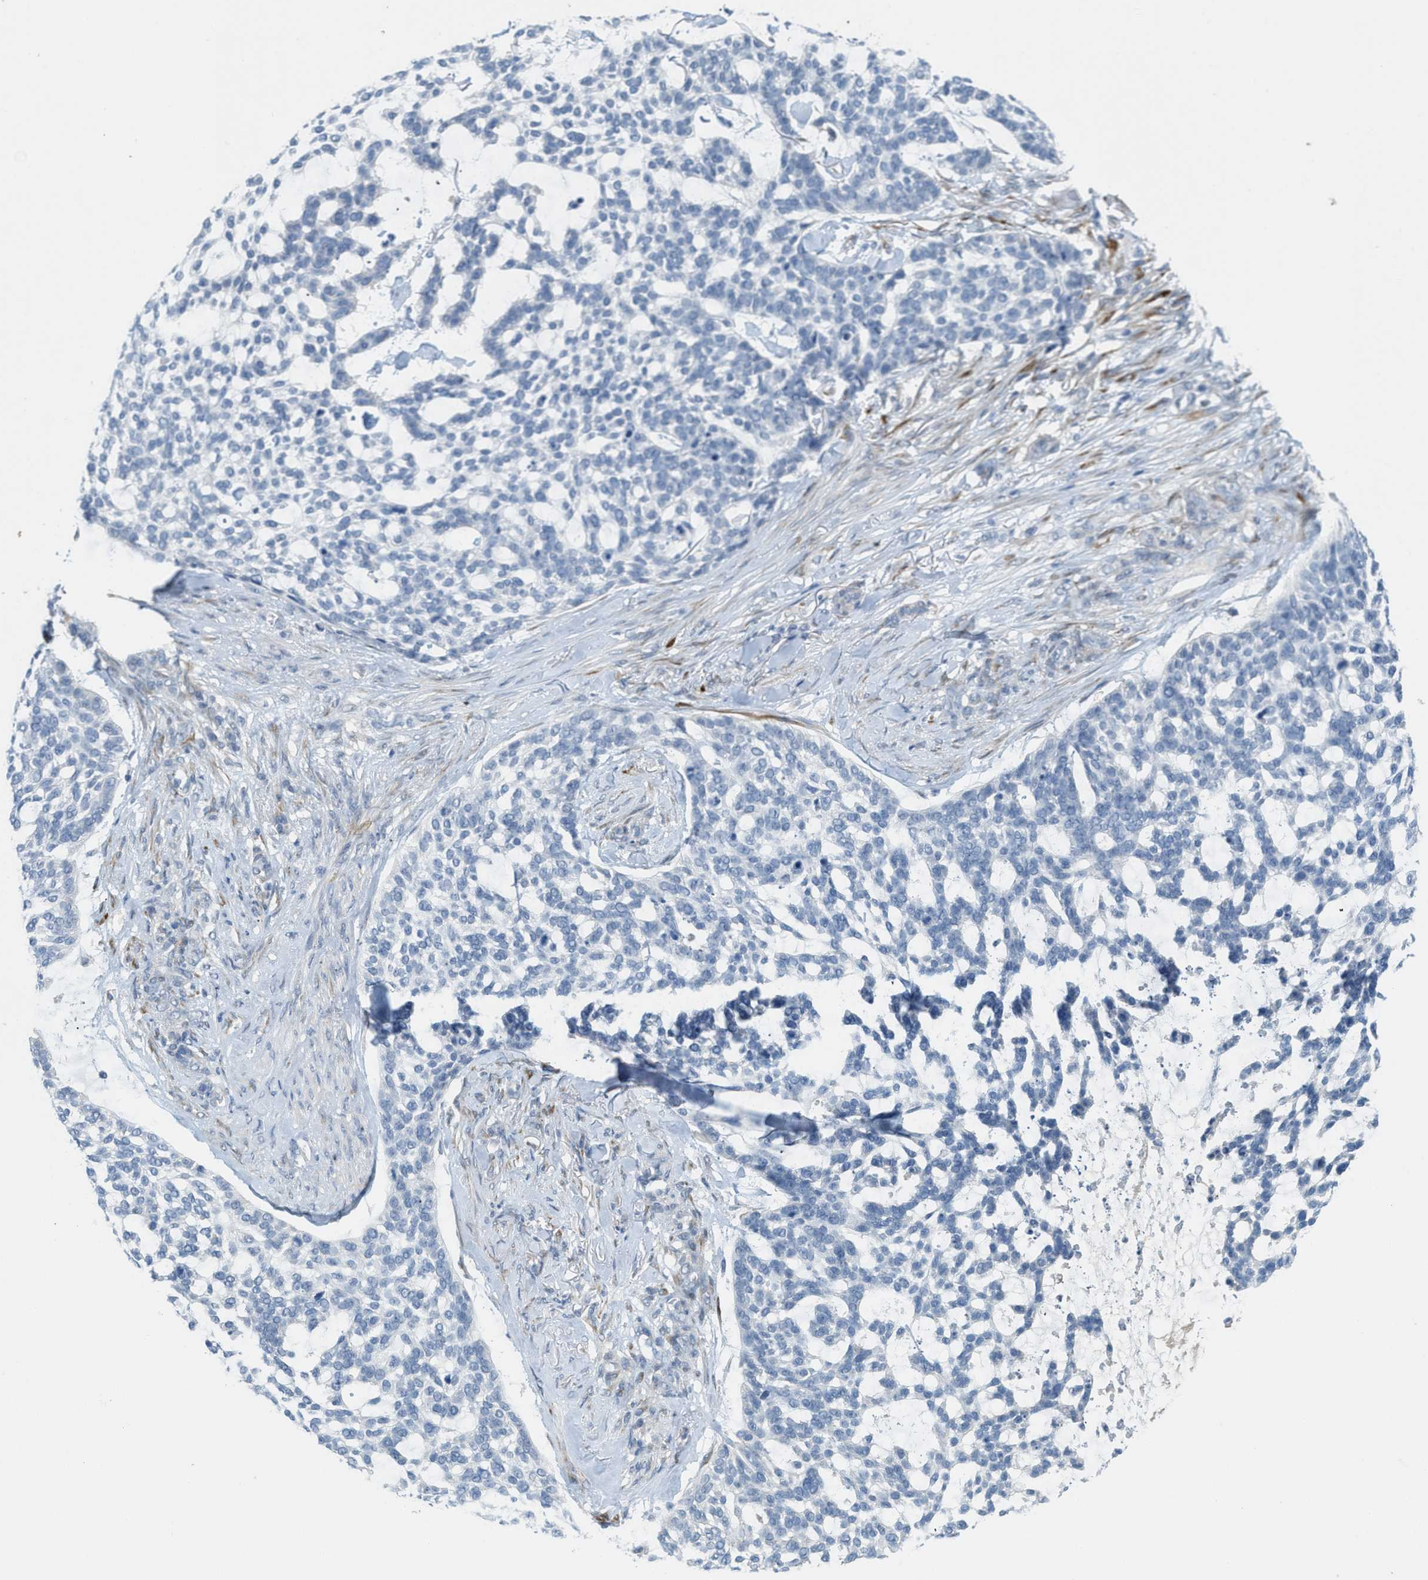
{"staining": {"intensity": "negative", "quantity": "none", "location": "none"}, "tissue": "skin cancer", "cell_type": "Tumor cells", "image_type": "cancer", "snomed": [{"axis": "morphology", "description": "Basal cell carcinoma"}, {"axis": "topography", "description": "Skin"}], "caption": "DAB (3,3'-diaminobenzidine) immunohistochemical staining of human skin basal cell carcinoma displays no significant positivity in tumor cells.", "gene": "TMEM154", "patient": {"sex": "female", "age": 64}}